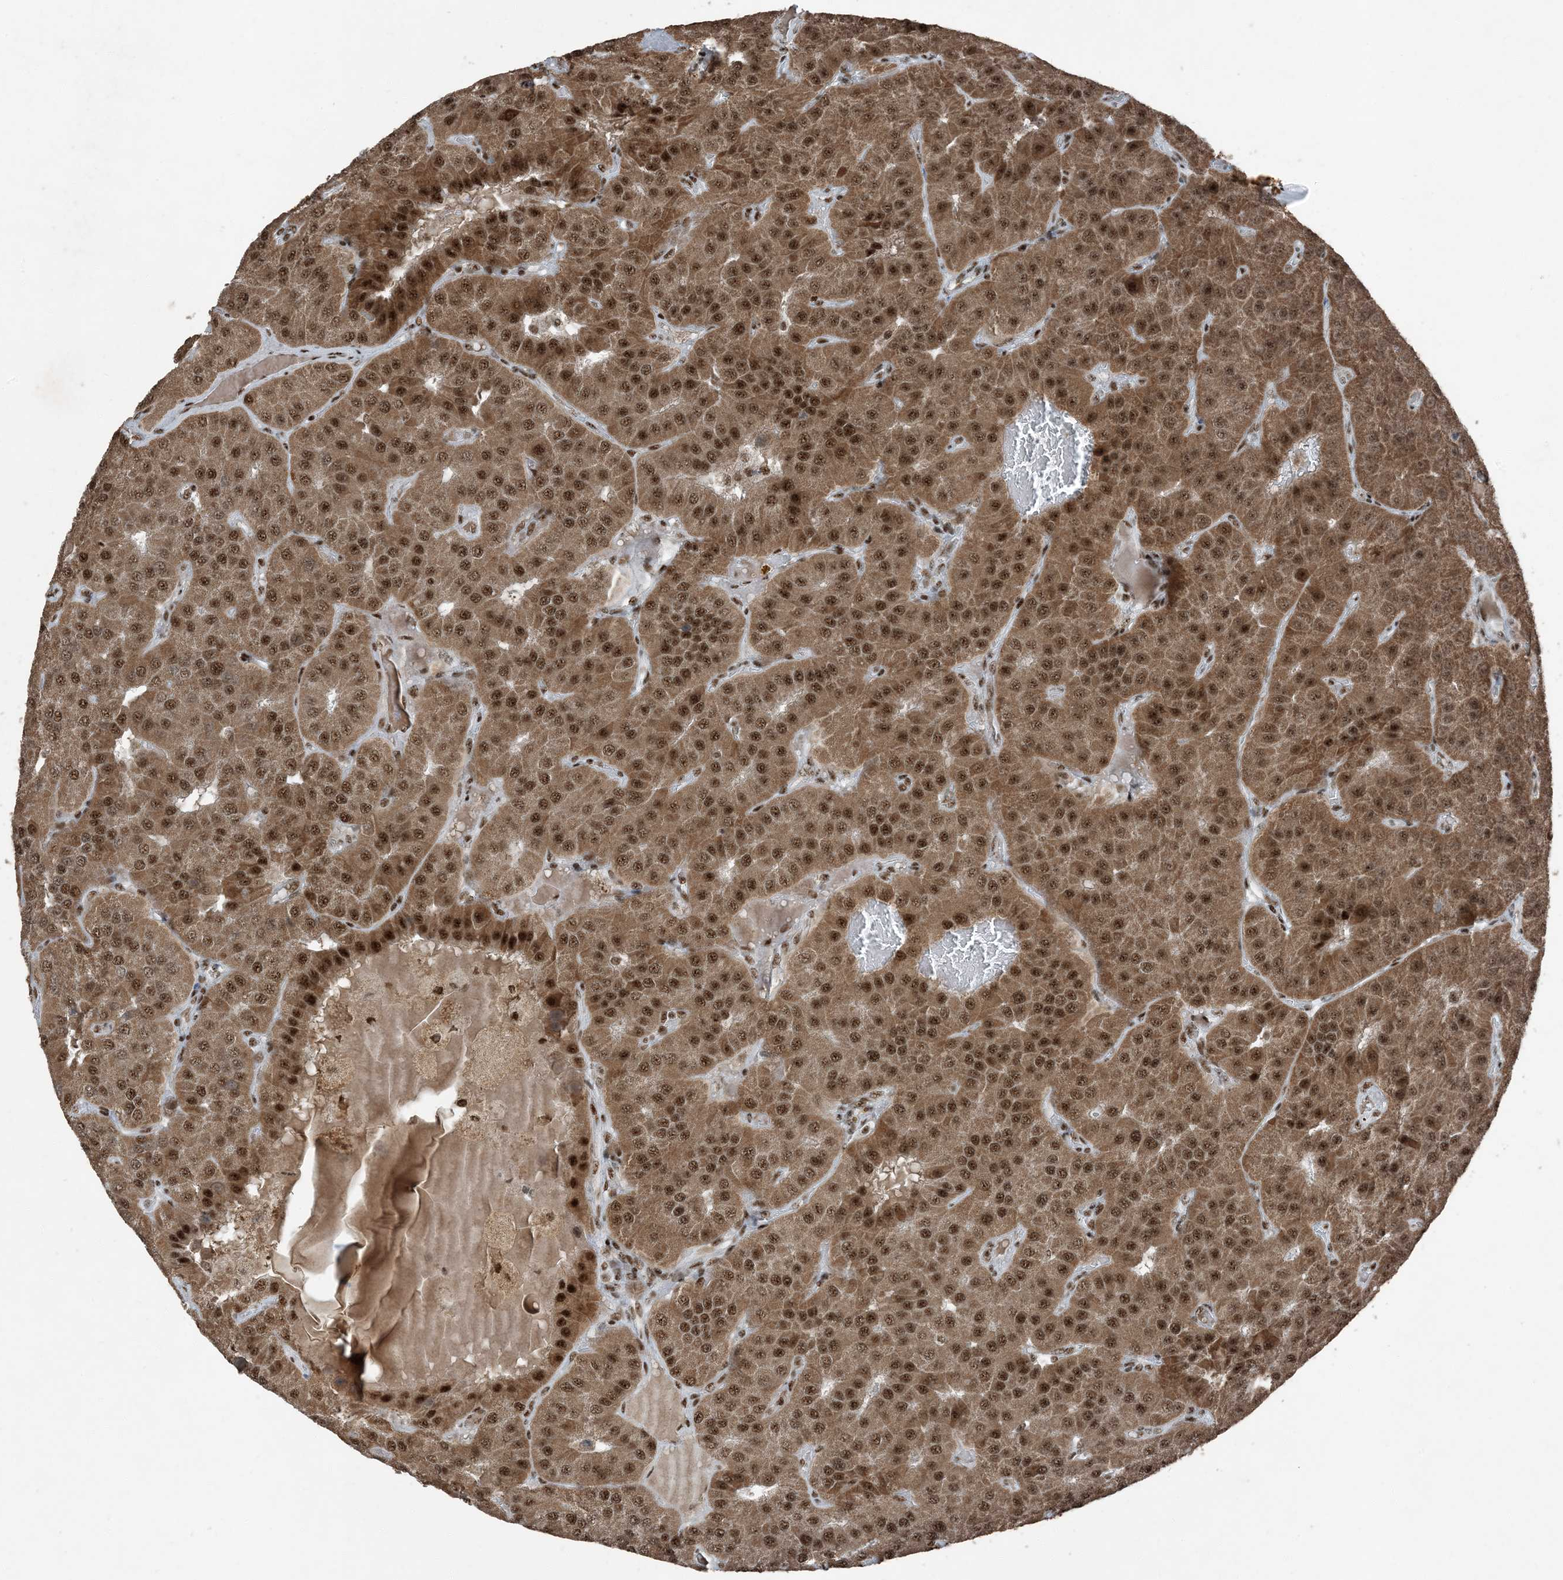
{"staining": {"intensity": "moderate", "quantity": ">75%", "location": "cytoplasmic/membranous,nuclear"}, "tissue": "parathyroid gland", "cell_type": "Glandular cells", "image_type": "normal", "snomed": [{"axis": "morphology", "description": "Normal tissue, NOS"}, {"axis": "morphology", "description": "Adenoma, NOS"}, {"axis": "topography", "description": "Parathyroid gland"}], "caption": "Approximately >75% of glandular cells in unremarkable human parathyroid gland demonstrate moderate cytoplasmic/membranous,nuclear protein positivity as visualized by brown immunohistochemical staining.", "gene": "TADA2B", "patient": {"sex": "female", "age": 86}}